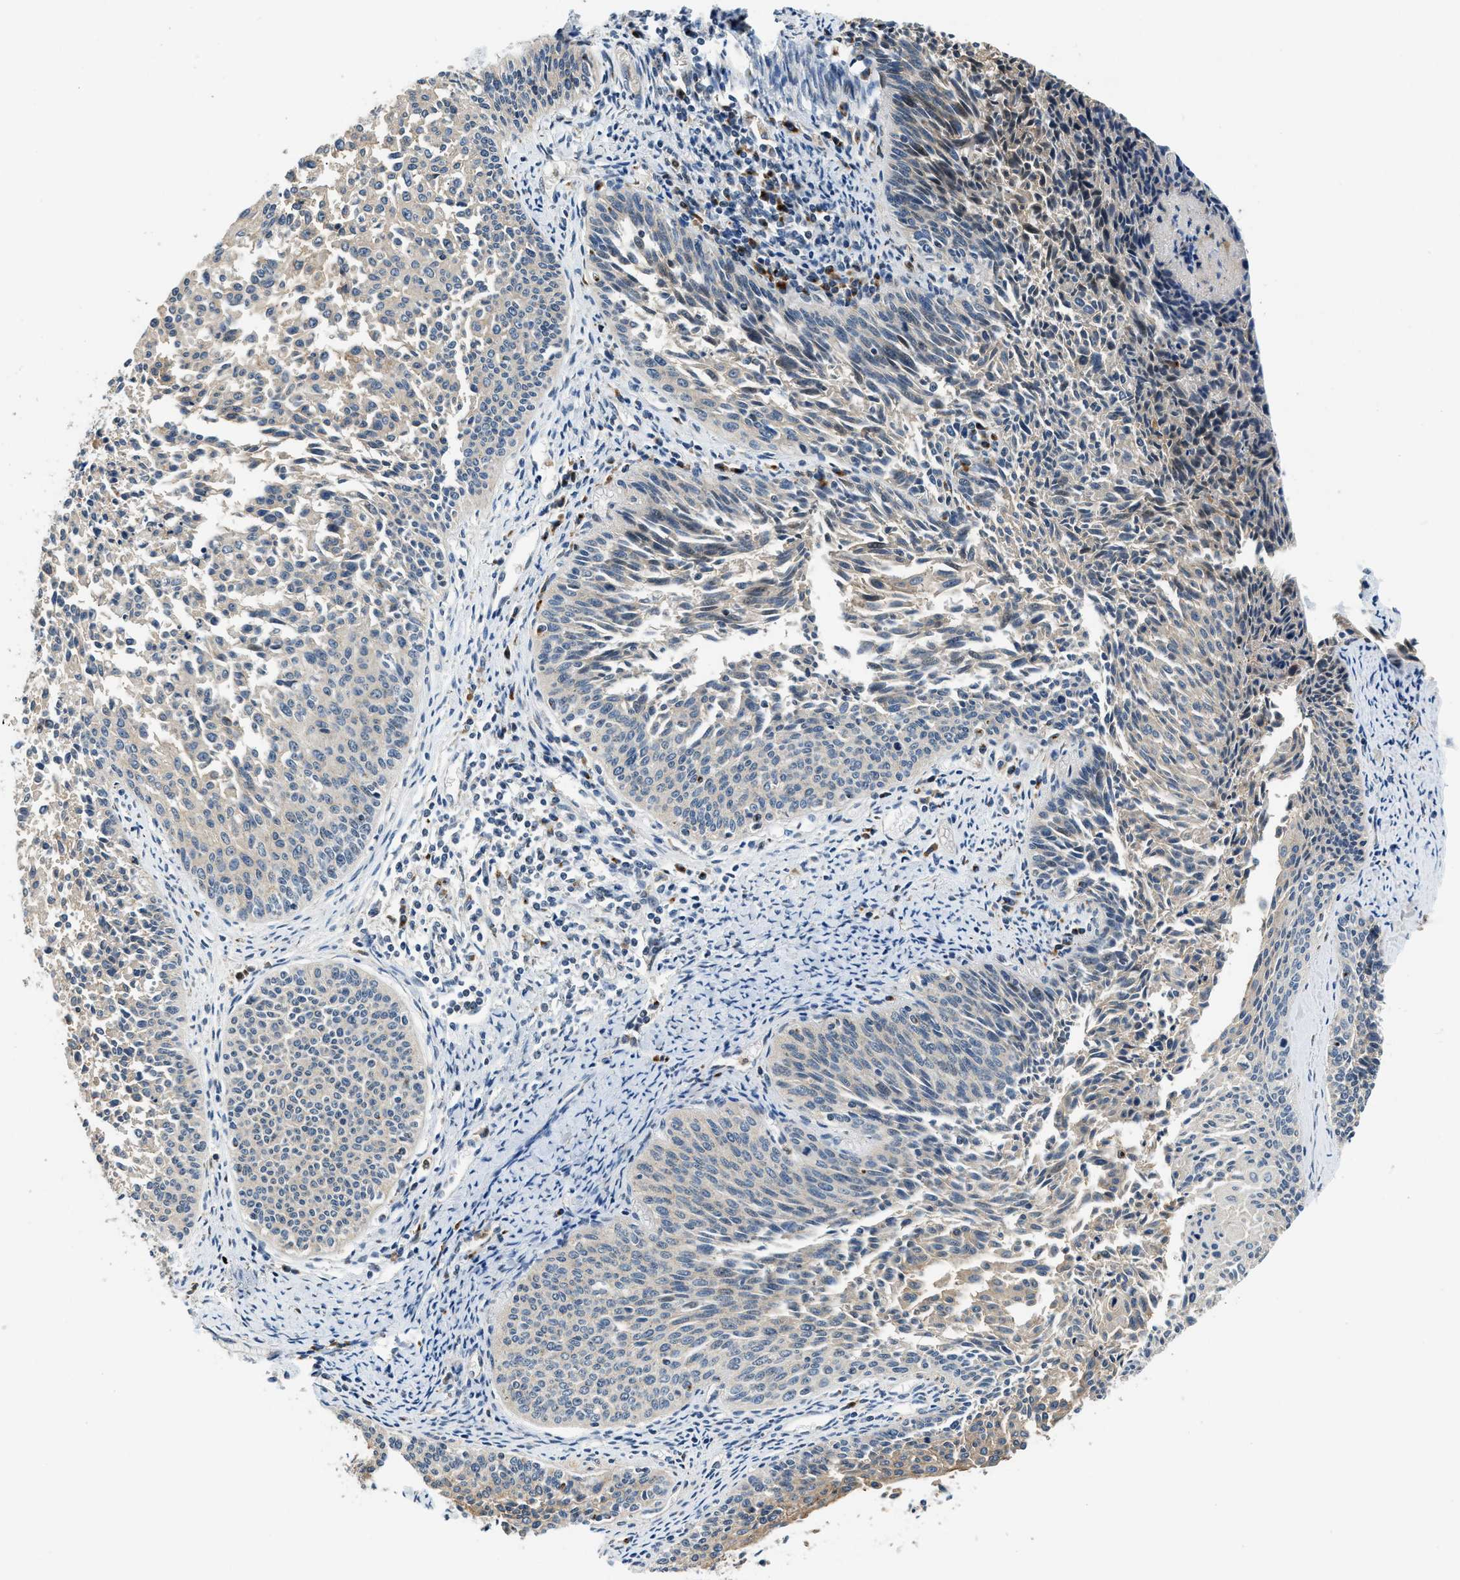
{"staining": {"intensity": "negative", "quantity": "none", "location": "none"}, "tissue": "cervical cancer", "cell_type": "Tumor cells", "image_type": "cancer", "snomed": [{"axis": "morphology", "description": "Squamous cell carcinoma, NOS"}, {"axis": "topography", "description": "Cervix"}], "caption": "The IHC photomicrograph has no significant staining in tumor cells of cervical cancer (squamous cell carcinoma) tissue.", "gene": "FUT8", "patient": {"sex": "female", "age": 55}}